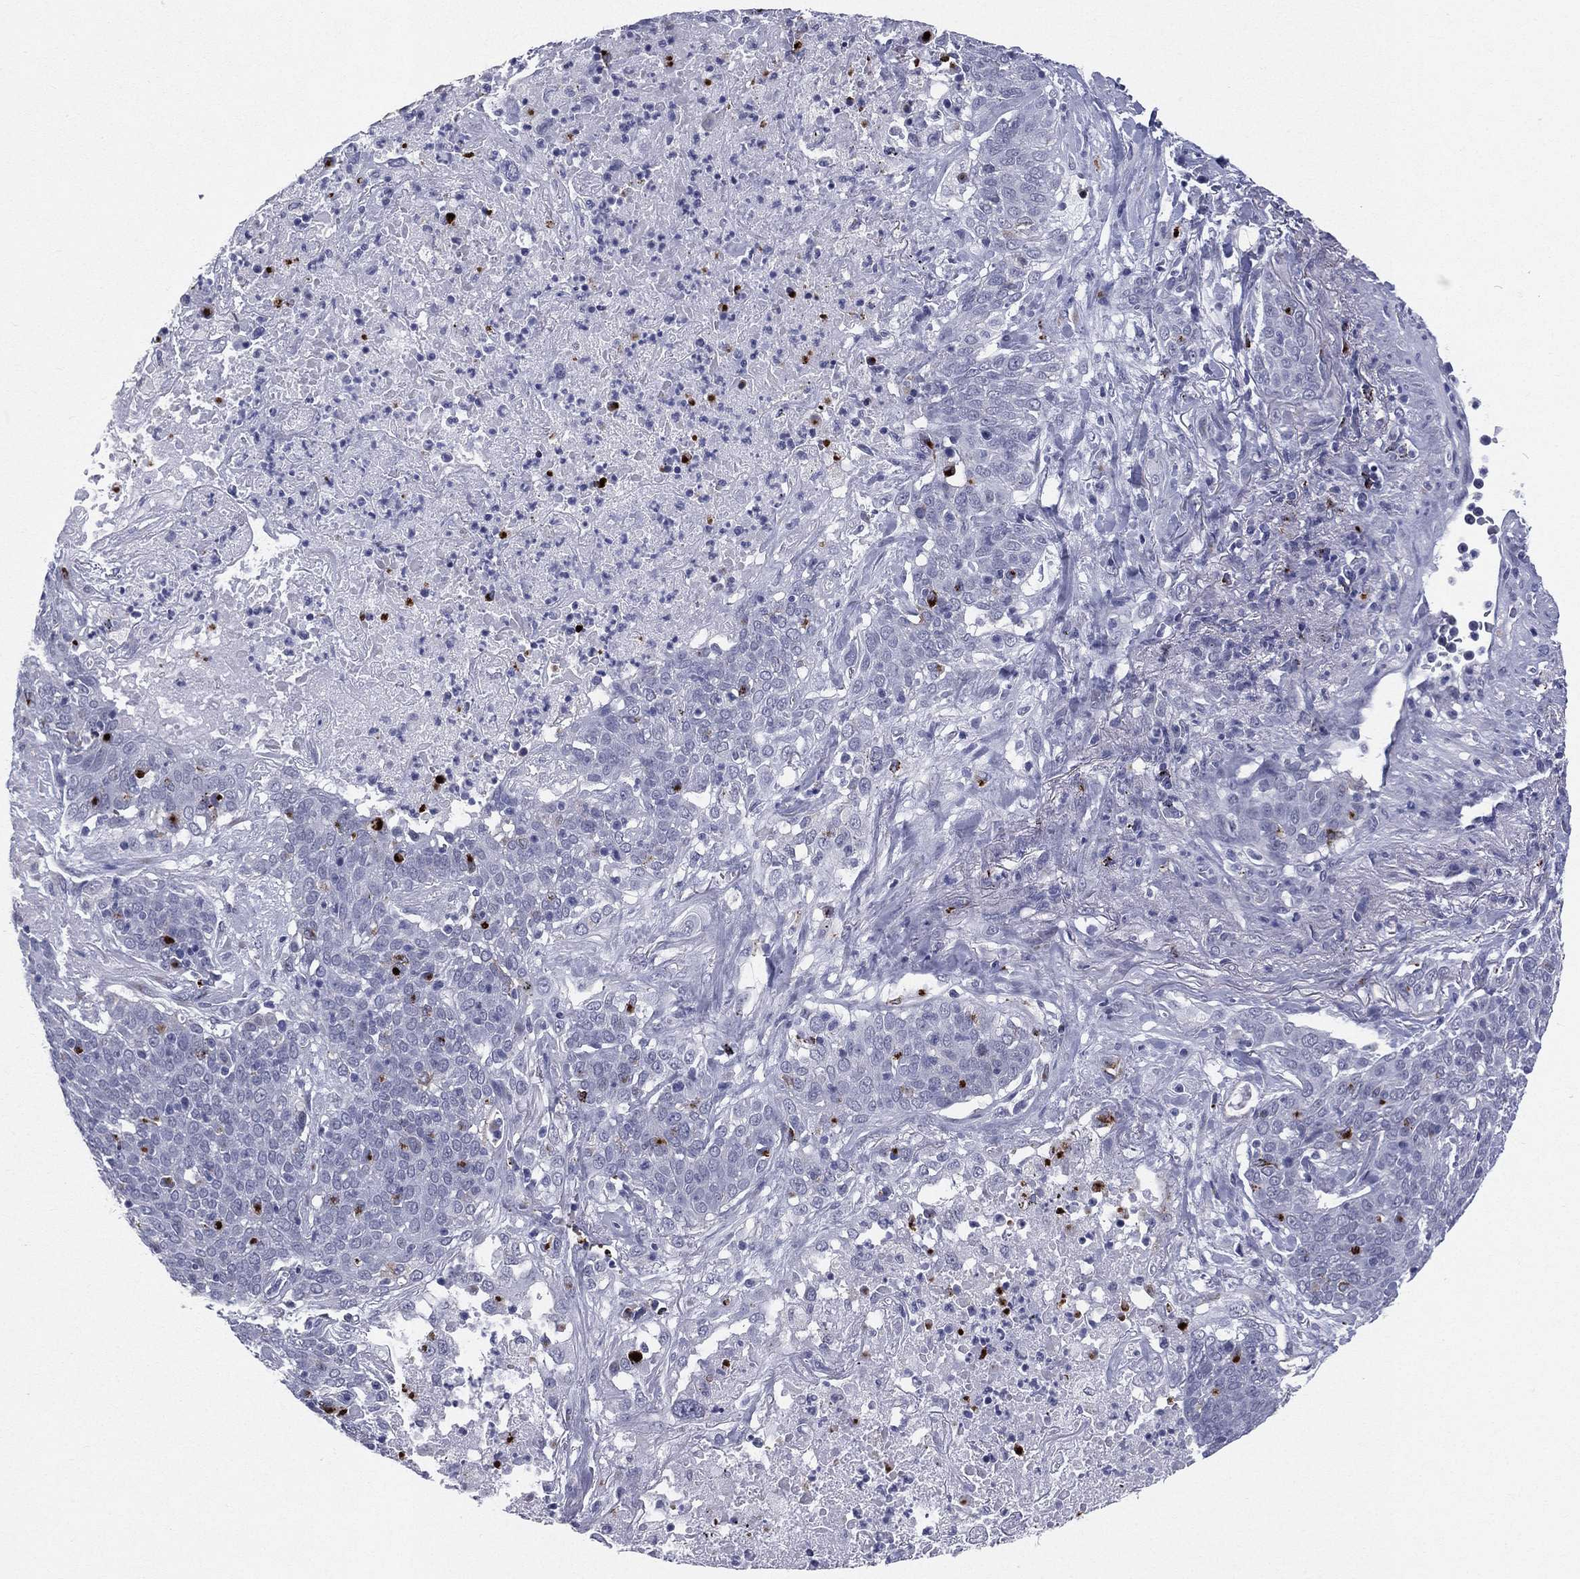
{"staining": {"intensity": "negative", "quantity": "none", "location": "none"}, "tissue": "lung cancer", "cell_type": "Tumor cells", "image_type": "cancer", "snomed": [{"axis": "morphology", "description": "Squamous cell carcinoma, NOS"}, {"axis": "topography", "description": "Lung"}], "caption": "A high-resolution micrograph shows immunohistochemistry staining of squamous cell carcinoma (lung), which demonstrates no significant expression in tumor cells.", "gene": "HLA-DOA", "patient": {"sex": "male", "age": 82}}